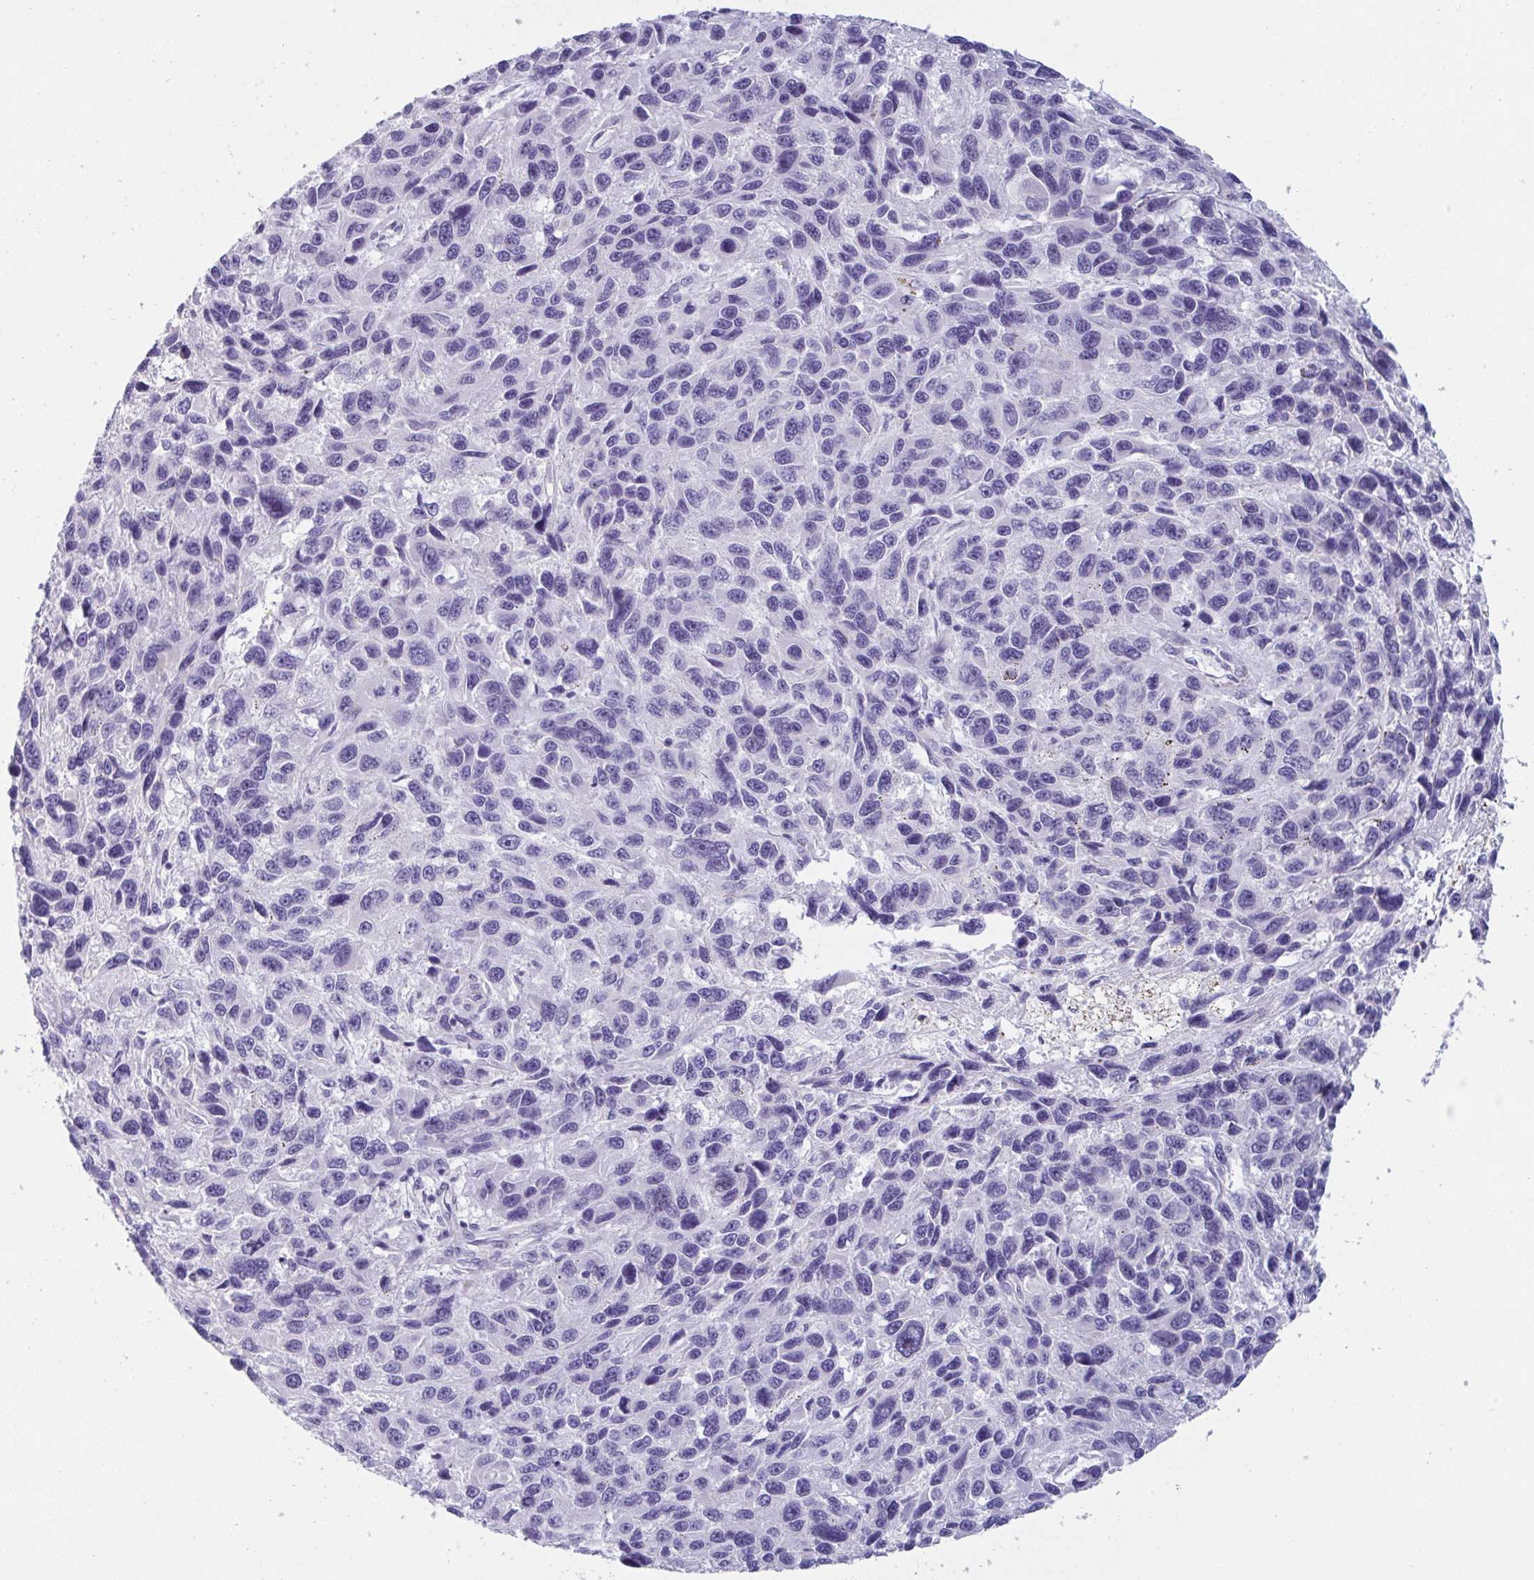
{"staining": {"intensity": "negative", "quantity": "none", "location": "none"}, "tissue": "melanoma", "cell_type": "Tumor cells", "image_type": "cancer", "snomed": [{"axis": "morphology", "description": "Malignant melanoma, NOS"}, {"axis": "topography", "description": "Skin"}], "caption": "An immunohistochemistry micrograph of melanoma is shown. There is no staining in tumor cells of melanoma.", "gene": "OR5P3", "patient": {"sex": "male", "age": 53}}